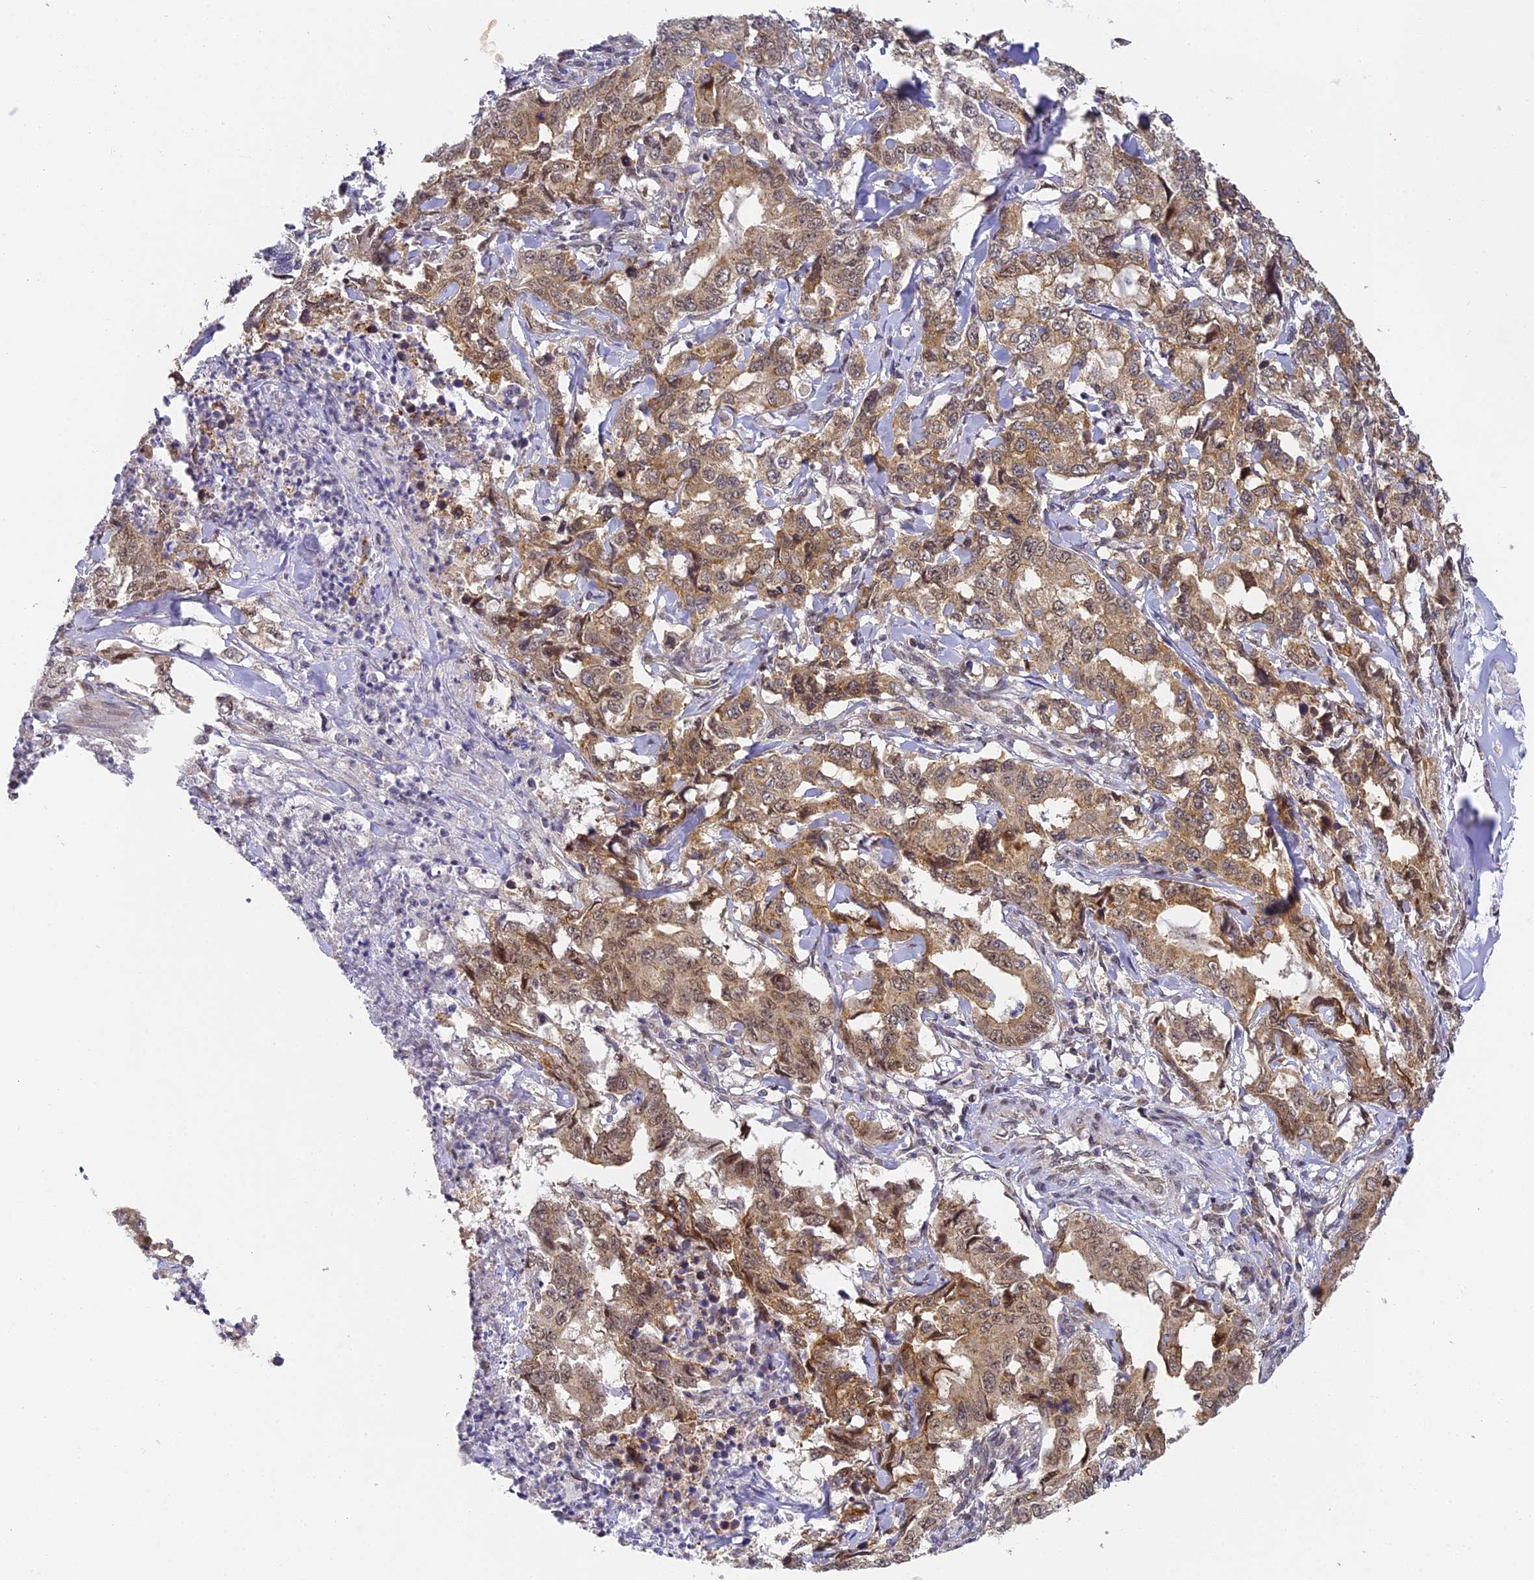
{"staining": {"intensity": "moderate", "quantity": ">75%", "location": "cytoplasmic/membranous,nuclear"}, "tissue": "lung cancer", "cell_type": "Tumor cells", "image_type": "cancer", "snomed": [{"axis": "morphology", "description": "Adenocarcinoma, NOS"}, {"axis": "topography", "description": "Lung"}], "caption": "Tumor cells display medium levels of moderate cytoplasmic/membranous and nuclear positivity in about >75% of cells in adenocarcinoma (lung).", "gene": "DNAAF10", "patient": {"sex": "female", "age": 51}}